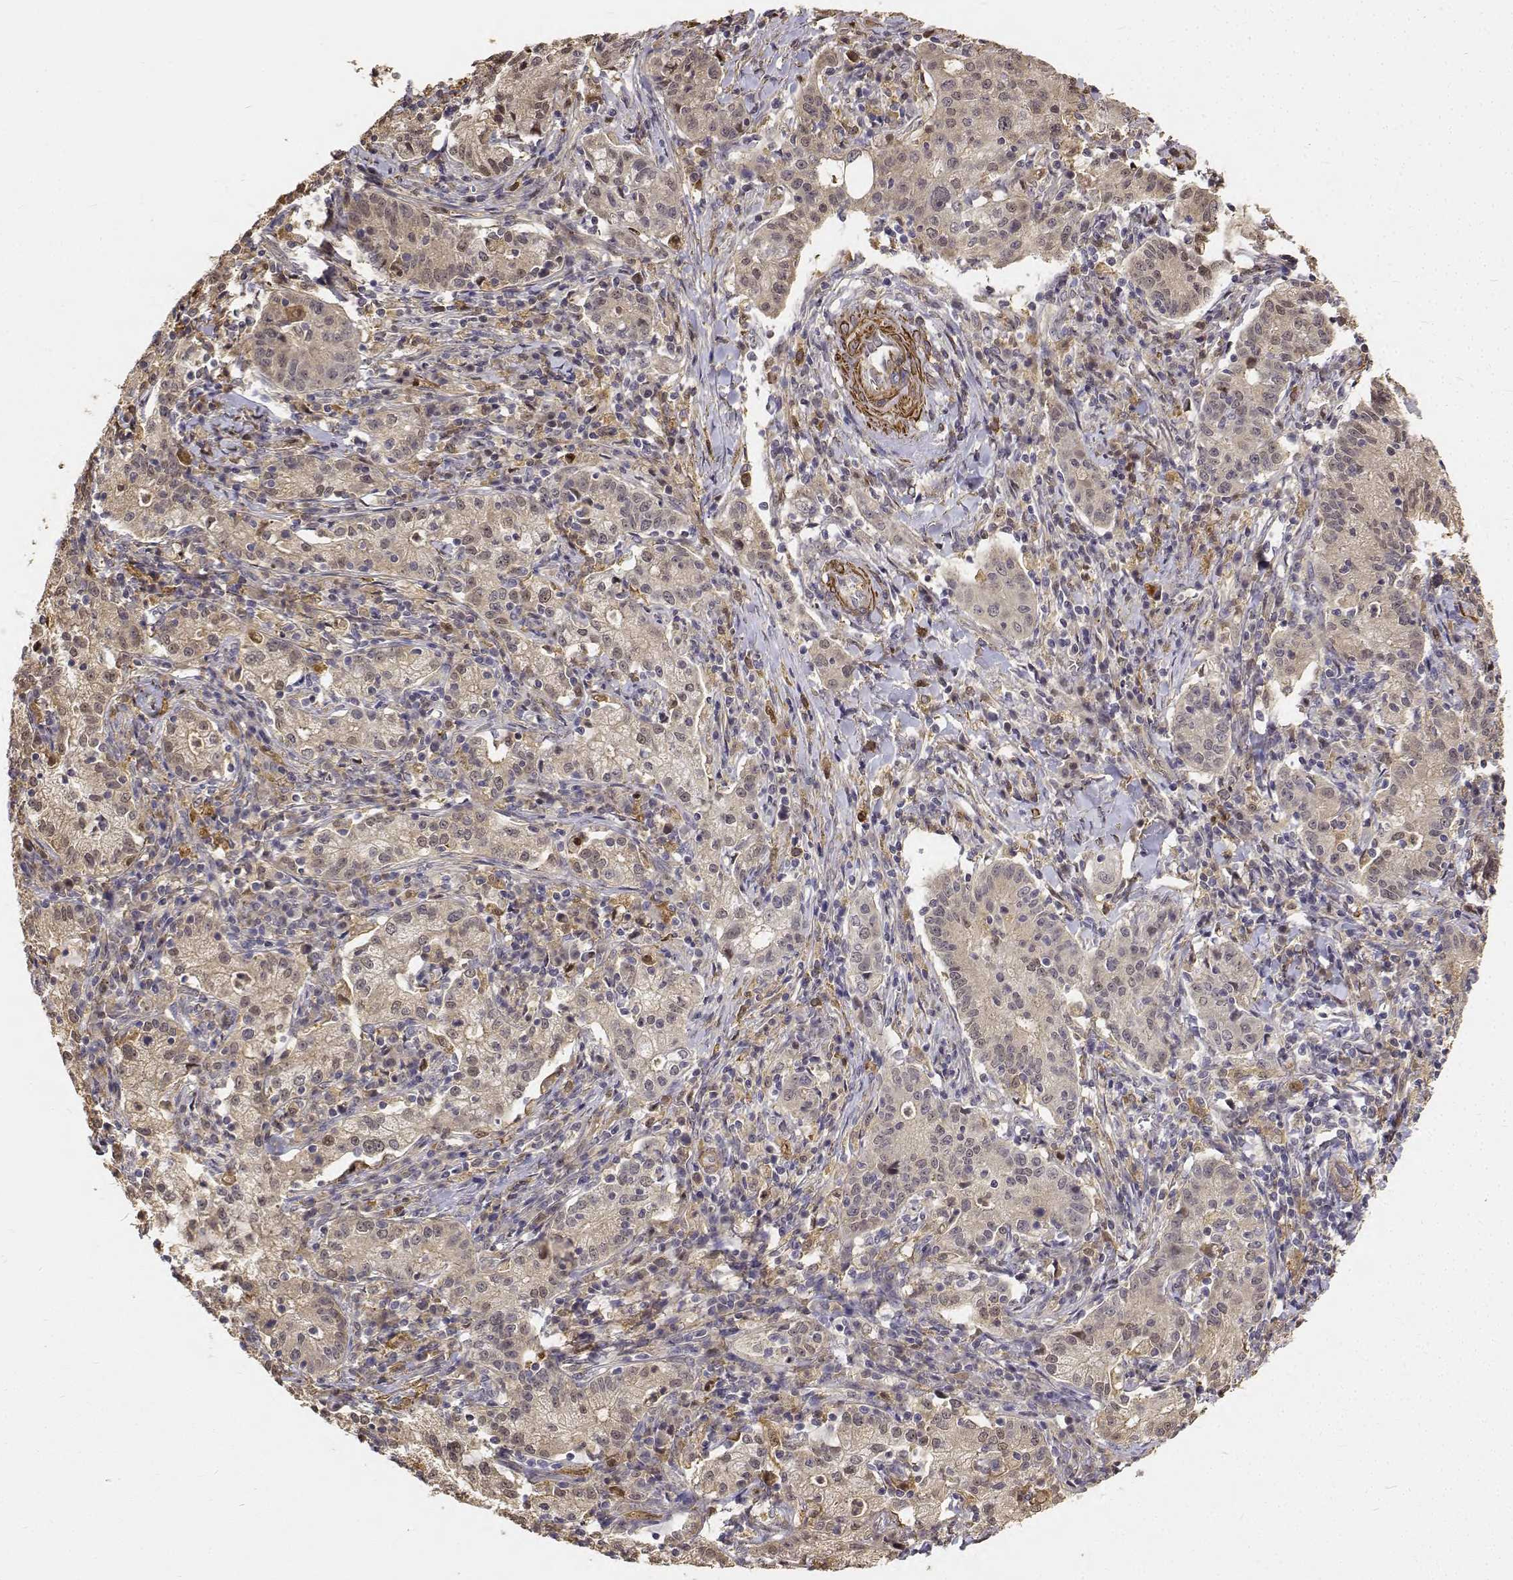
{"staining": {"intensity": "negative", "quantity": "none", "location": "none"}, "tissue": "cervical cancer", "cell_type": "Tumor cells", "image_type": "cancer", "snomed": [{"axis": "morphology", "description": "Normal tissue, NOS"}, {"axis": "morphology", "description": "Adenocarcinoma, NOS"}, {"axis": "topography", "description": "Cervix"}], "caption": "Histopathology image shows no significant protein positivity in tumor cells of cervical cancer (adenocarcinoma).", "gene": "PCID2", "patient": {"sex": "female", "age": 44}}